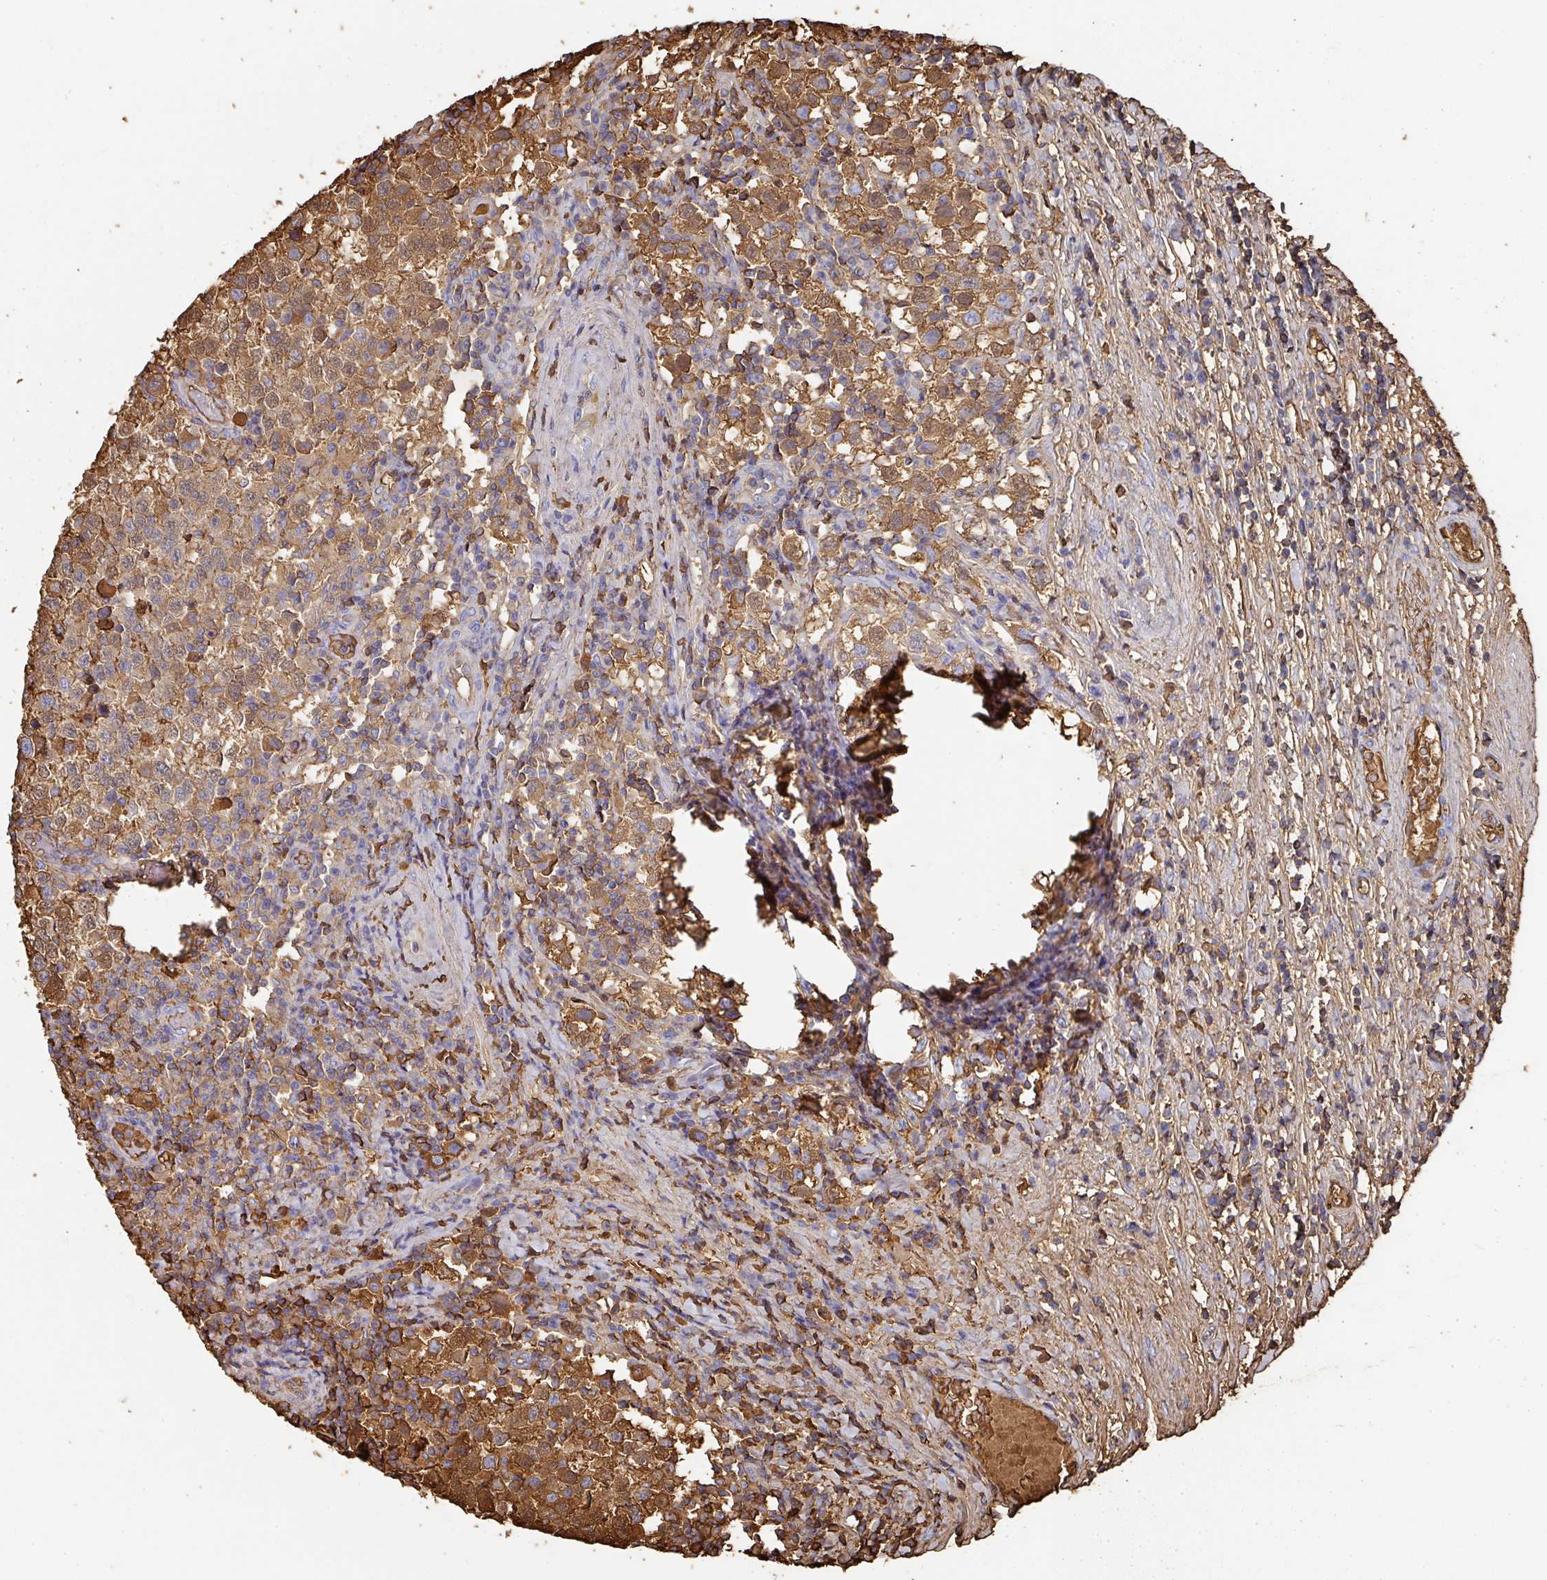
{"staining": {"intensity": "moderate", "quantity": ">75%", "location": "cytoplasmic/membranous"}, "tissue": "testis cancer", "cell_type": "Tumor cells", "image_type": "cancer", "snomed": [{"axis": "morphology", "description": "Seminoma, NOS"}, {"axis": "topography", "description": "Testis"}], "caption": "A brown stain shows moderate cytoplasmic/membranous staining of a protein in human testis seminoma tumor cells.", "gene": "ALB", "patient": {"sex": "male", "age": 34}}